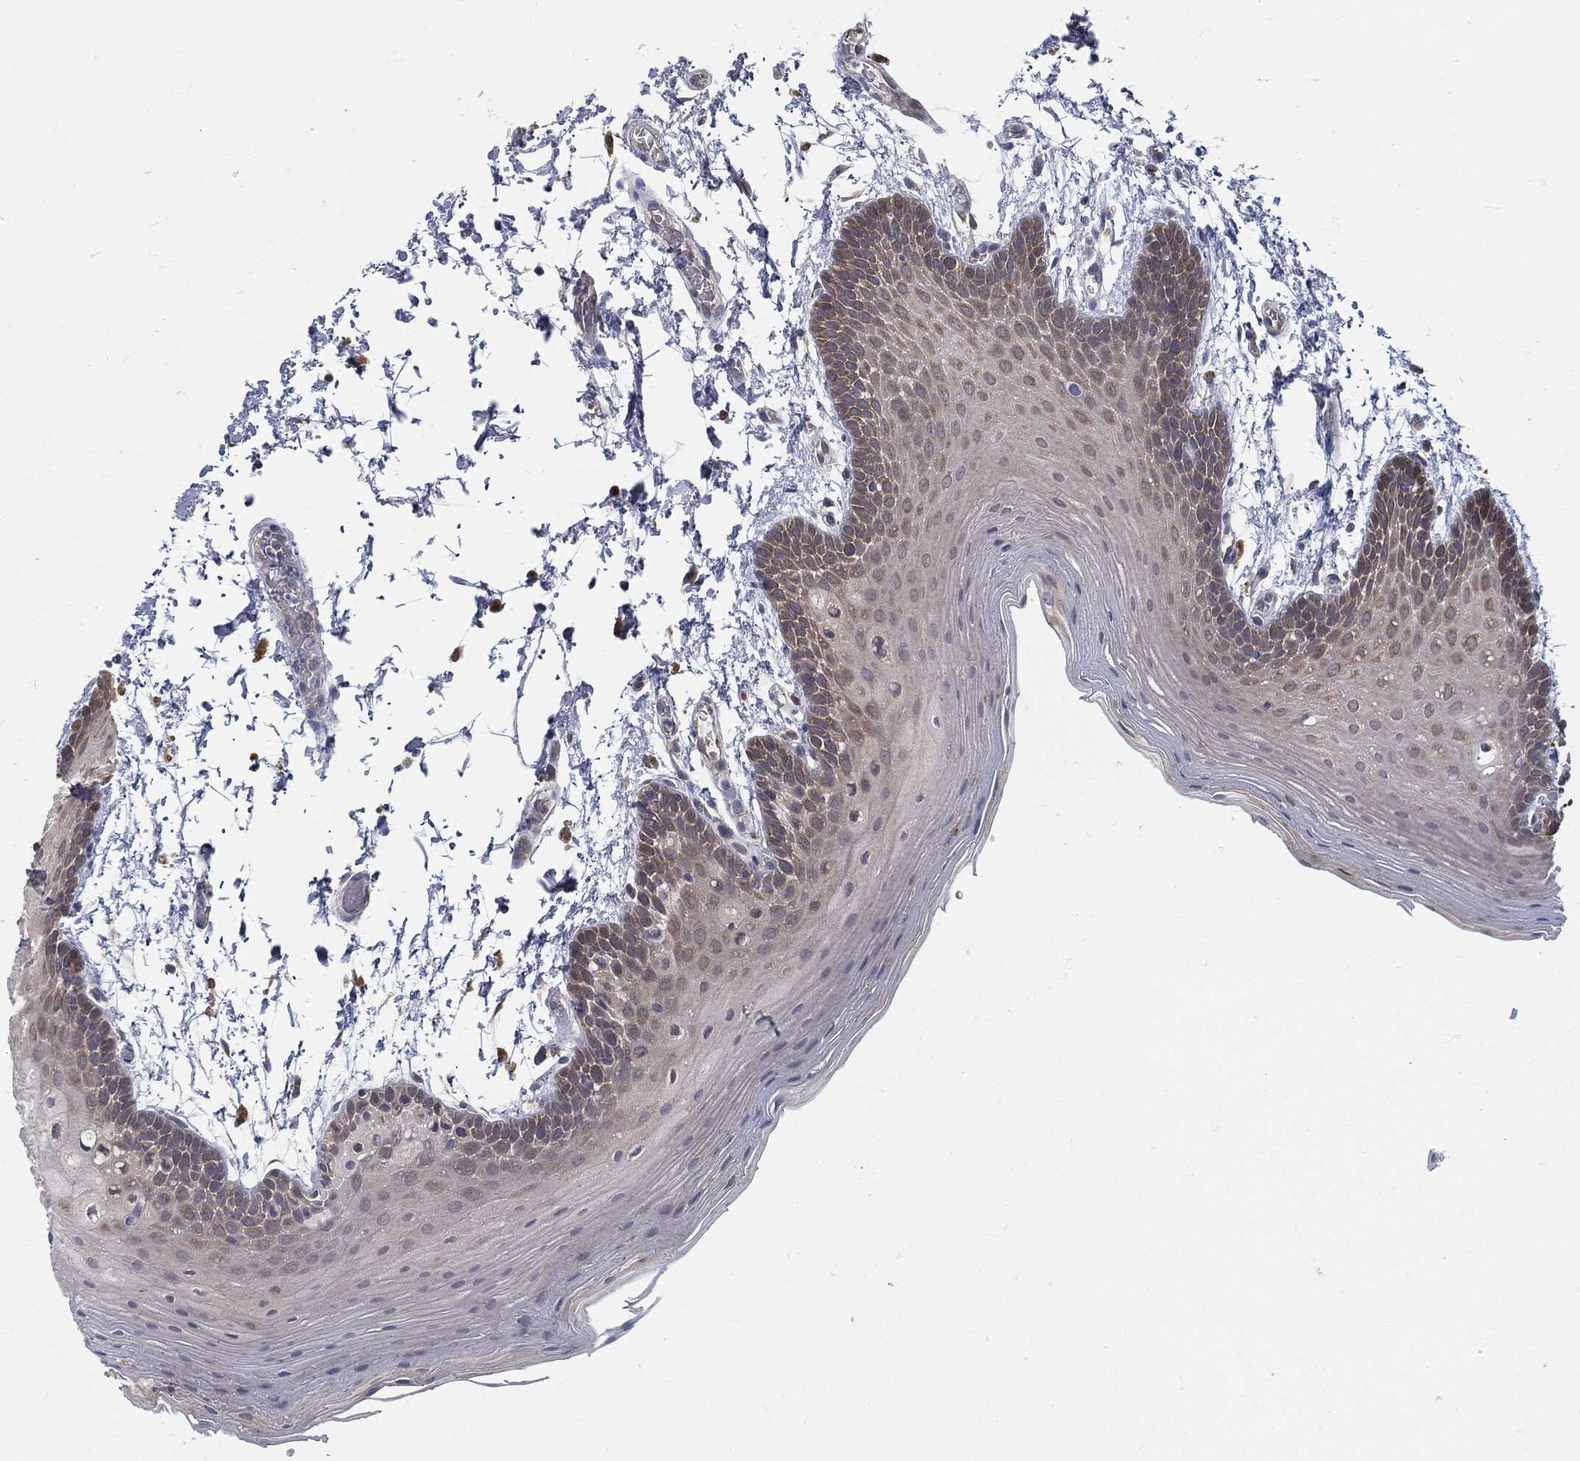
{"staining": {"intensity": "moderate", "quantity": "<25%", "location": "cytoplasmic/membranous"}, "tissue": "oral mucosa", "cell_type": "Squamous epithelial cells", "image_type": "normal", "snomed": [{"axis": "morphology", "description": "Normal tissue, NOS"}, {"axis": "topography", "description": "Oral tissue"}], "caption": "Brown immunohistochemical staining in benign oral mucosa exhibits moderate cytoplasmic/membranous expression in approximately <25% of squamous epithelial cells. The staining was performed using DAB (3,3'-diaminobenzidine) to visualize the protein expression in brown, while the nuclei were stained in blue with hematoxylin (Magnification: 20x).", "gene": "PRDX4", "patient": {"sex": "male", "age": 62}}